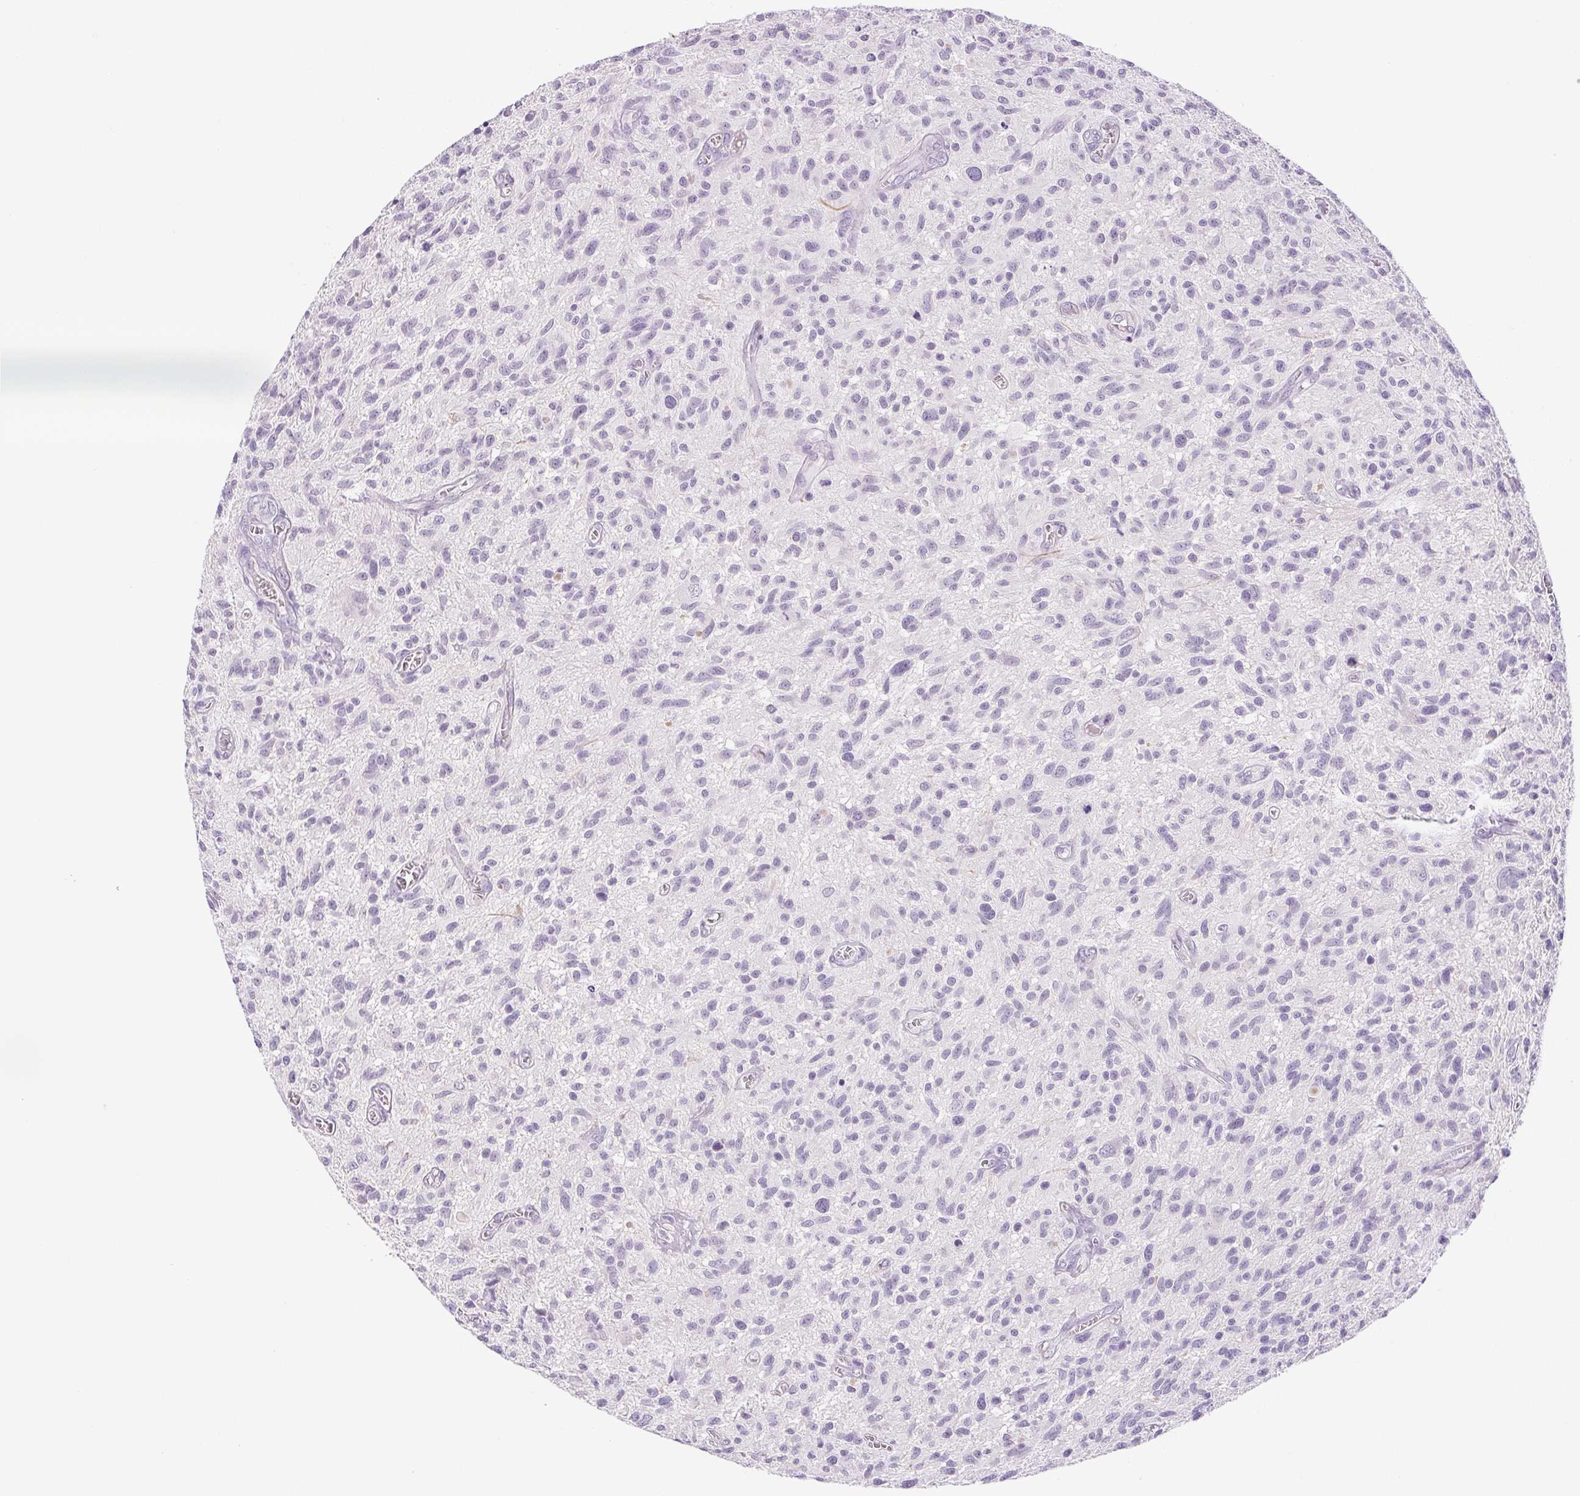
{"staining": {"intensity": "negative", "quantity": "none", "location": "none"}, "tissue": "glioma", "cell_type": "Tumor cells", "image_type": "cancer", "snomed": [{"axis": "morphology", "description": "Glioma, malignant, High grade"}, {"axis": "topography", "description": "Brain"}], "caption": "DAB (3,3'-diaminobenzidine) immunohistochemical staining of human glioma demonstrates no significant staining in tumor cells.", "gene": "IFIT1B", "patient": {"sex": "male", "age": 75}}